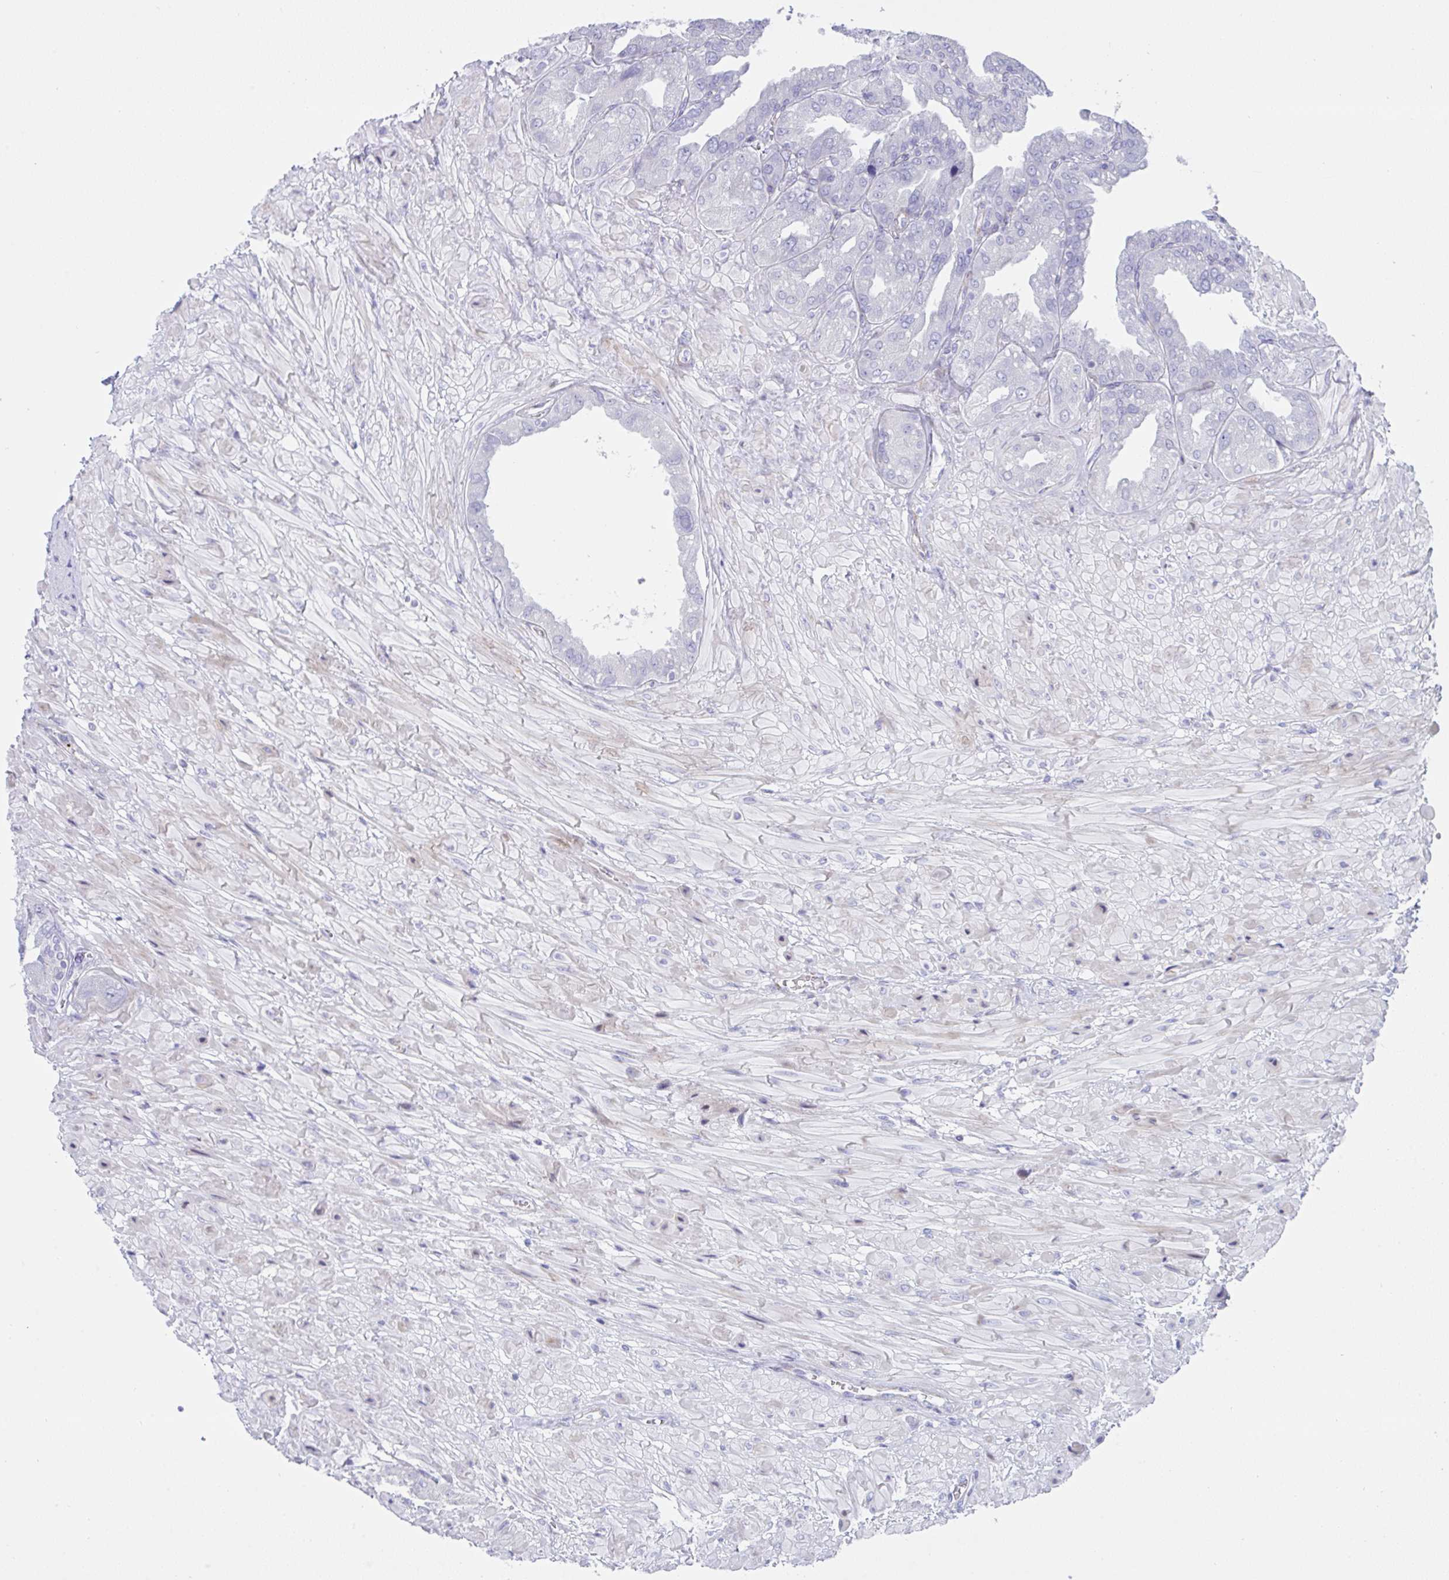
{"staining": {"intensity": "negative", "quantity": "none", "location": "none"}, "tissue": "seminal vesicle", "cell_type": "Glandular cells", "image_type": "normal", "snomed": [{"axis": "morphology", "description": "Normal tissue, NOS"}, {"axis": "topography", "description": "Seminal veicle"}], "caption": "Human seminal vesicle stained for a protein using immunohistochemistry (IHC) exhibits no staining in glandular cells.", "gene": "ZNF713", "patient": {"sex": "male", "age": 55}}